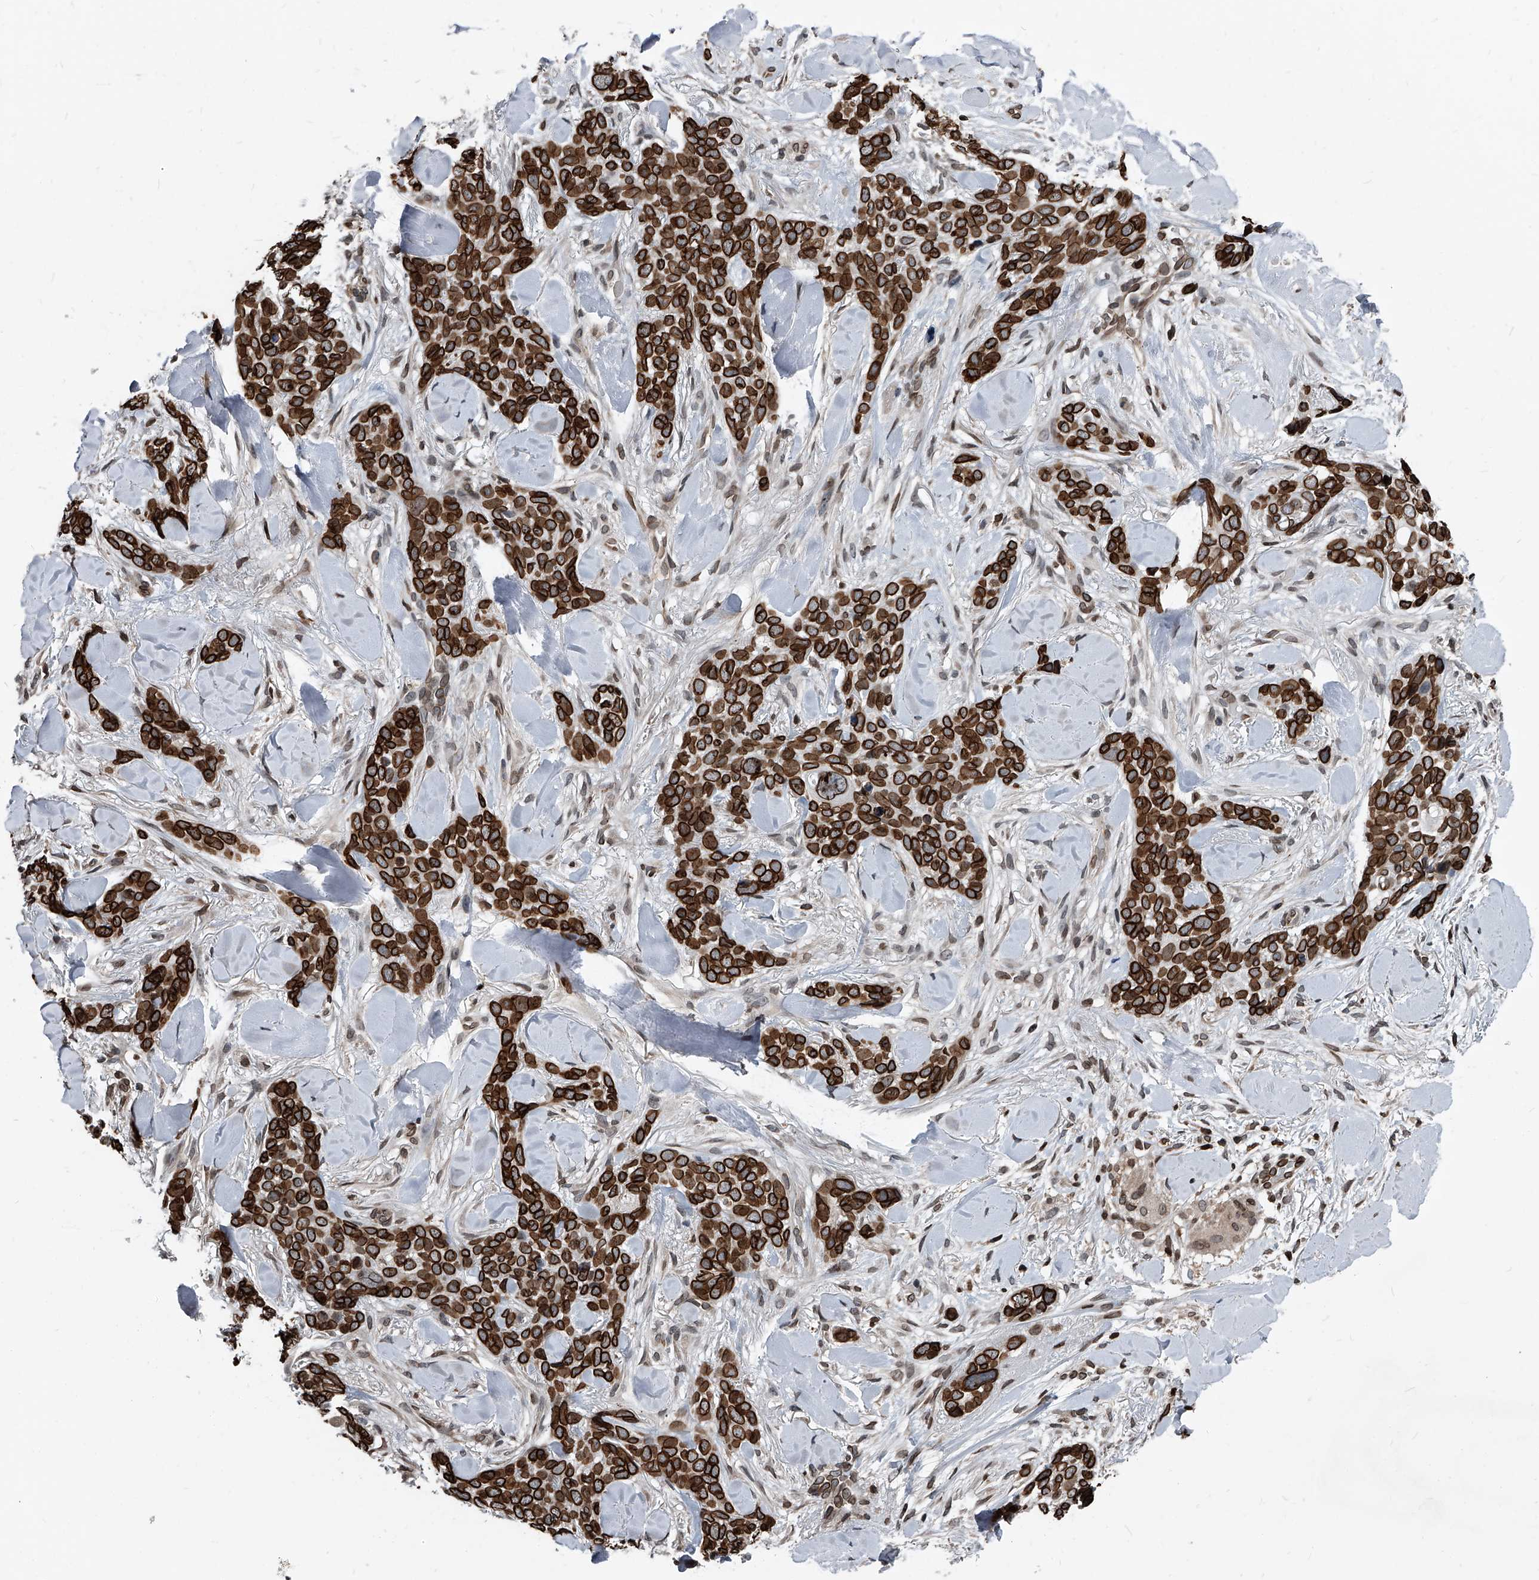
{"staining": {"intensity": "strong", "quantity": ">75%", "location": "cytoplasmic/membranous,nuclear"}, "tissue": "skin cancer", "cell_type": "Tumor cells", "image_type": "cancer", "snomed": [{"axis": "morphology", "description": "Basal cell carcinoma"}, {"axis": "topography", "description": "Skin"}], "caption": "Immunohistochemical staining of human skin cancer displays high levels of strong cytoplasmic/membranous and nuclear expression in about >75% of tumor cells.", "gene": "PHF20", "patient": {"sex": "female", "age": 82}}